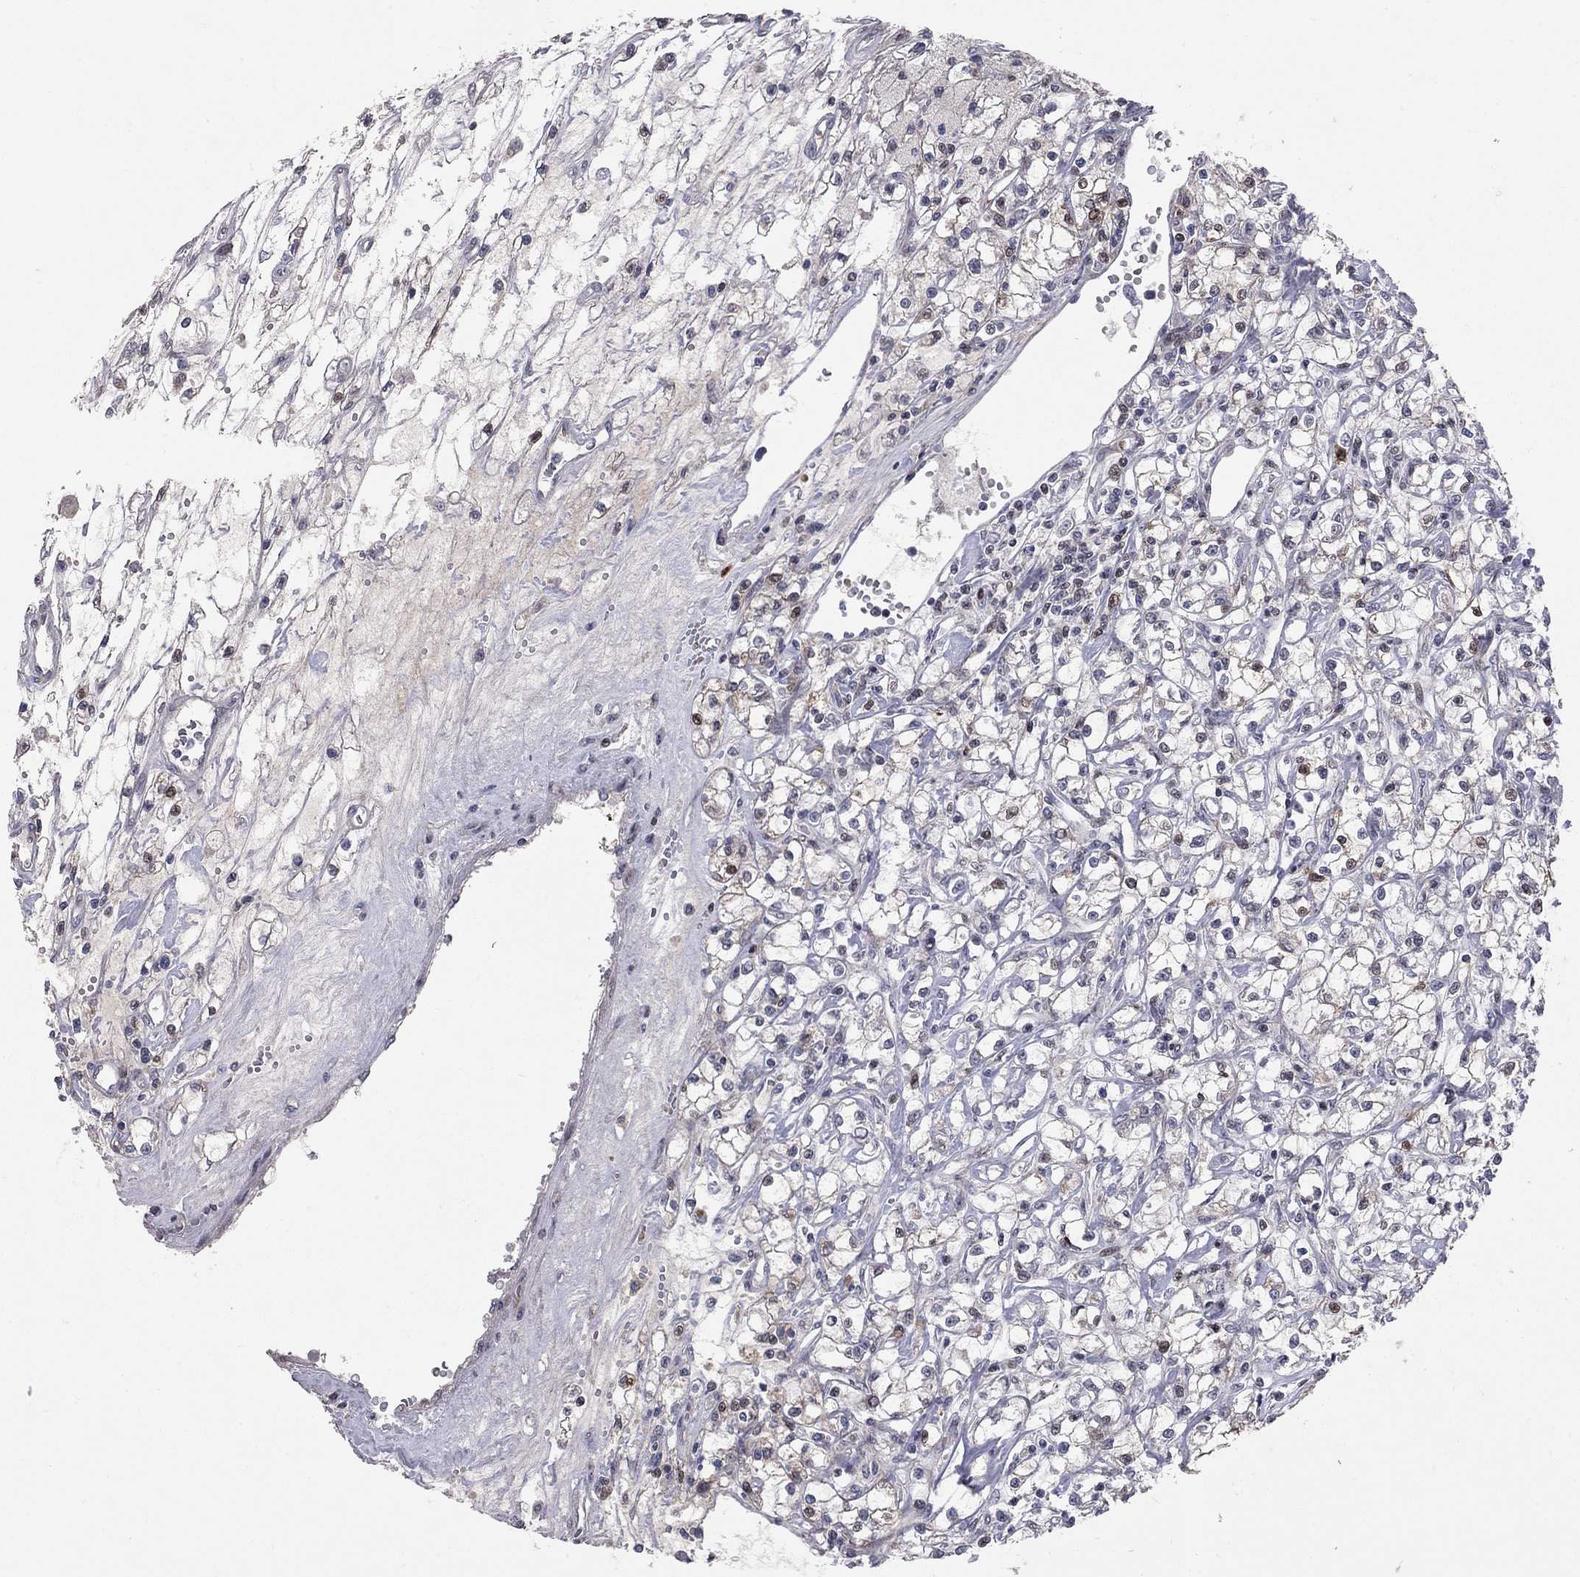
{"staining": {"intensity": "strong", "quantity": "<25%", "location": "nuclear"}, "tissue": "renal cancer", "cell_type": "Tumor cells", "image_type": "cancer", "snomed": [{"axis": "morphology", "description": "Adenocarcinoma, NOS"}, {"axis": "topography", "description": "Kidney"}], "caption": "Strong nuclear positivity for a protein is seen in about <25% of tumor cells of adenocarcinoma (renal) using immunohistochemistry.", "gene": "HDAC3", "patient": {"sex": "female", "age": 59}}